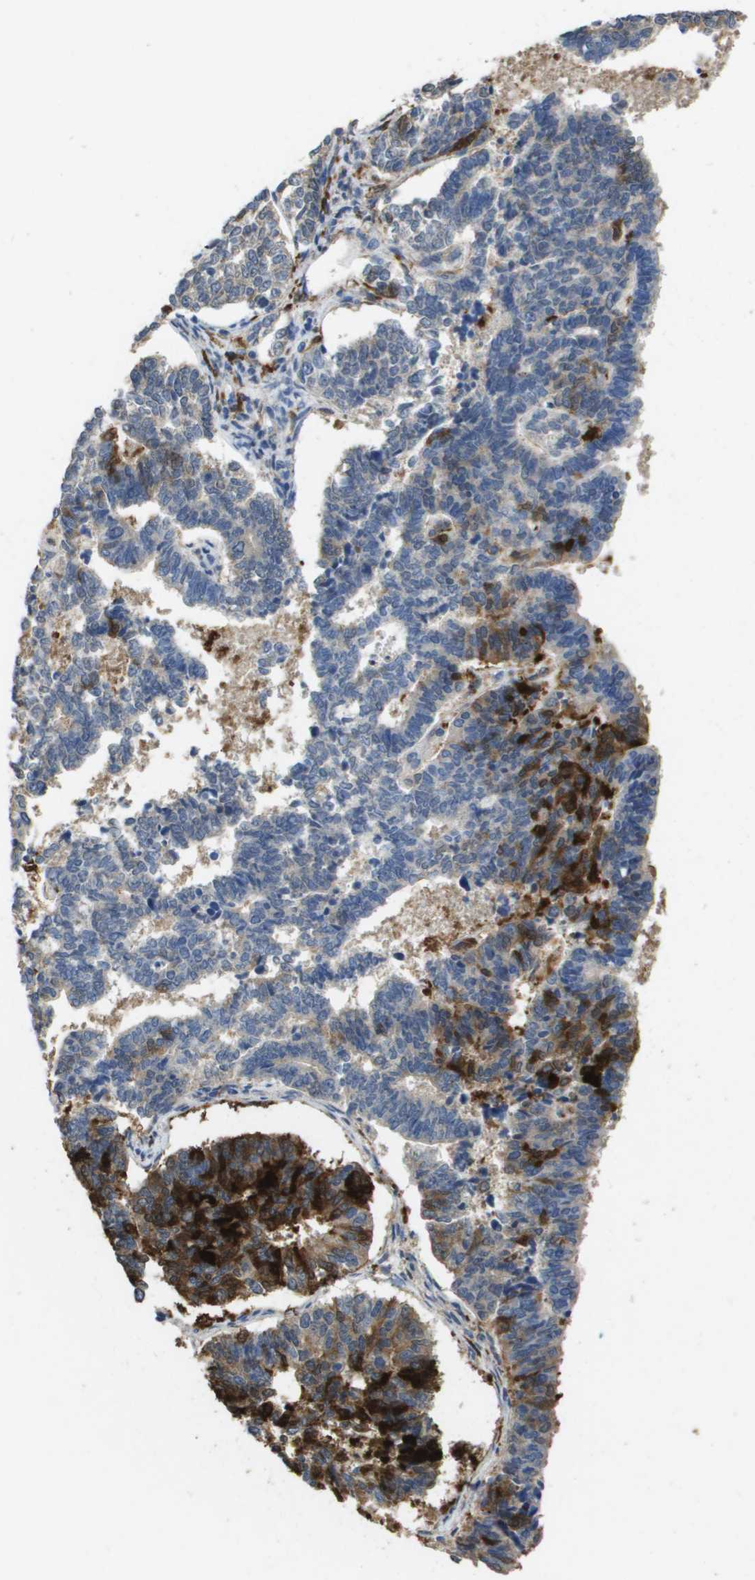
{"staining": {"intensity": "strong", "quantity": "<25%", "location": "cytoplasmic/membranous"}, "tissue": "endometrial cancer", "cell_type": "Tumor cells", "image_type": "cancer", "snomed": [{"axis": "morphology", "description": "Adenocarcinoma, NOS"}, {"axis": "topography", "description": "Endometrium"}], "caption": "A brown stain highlights strong cytoplasmic/membranous expression of a protein in endometrial cancer (adenocarcinoma) tumor cells.", "gene": "FABP5", "patient": {"sex": "female", "age": 70}}